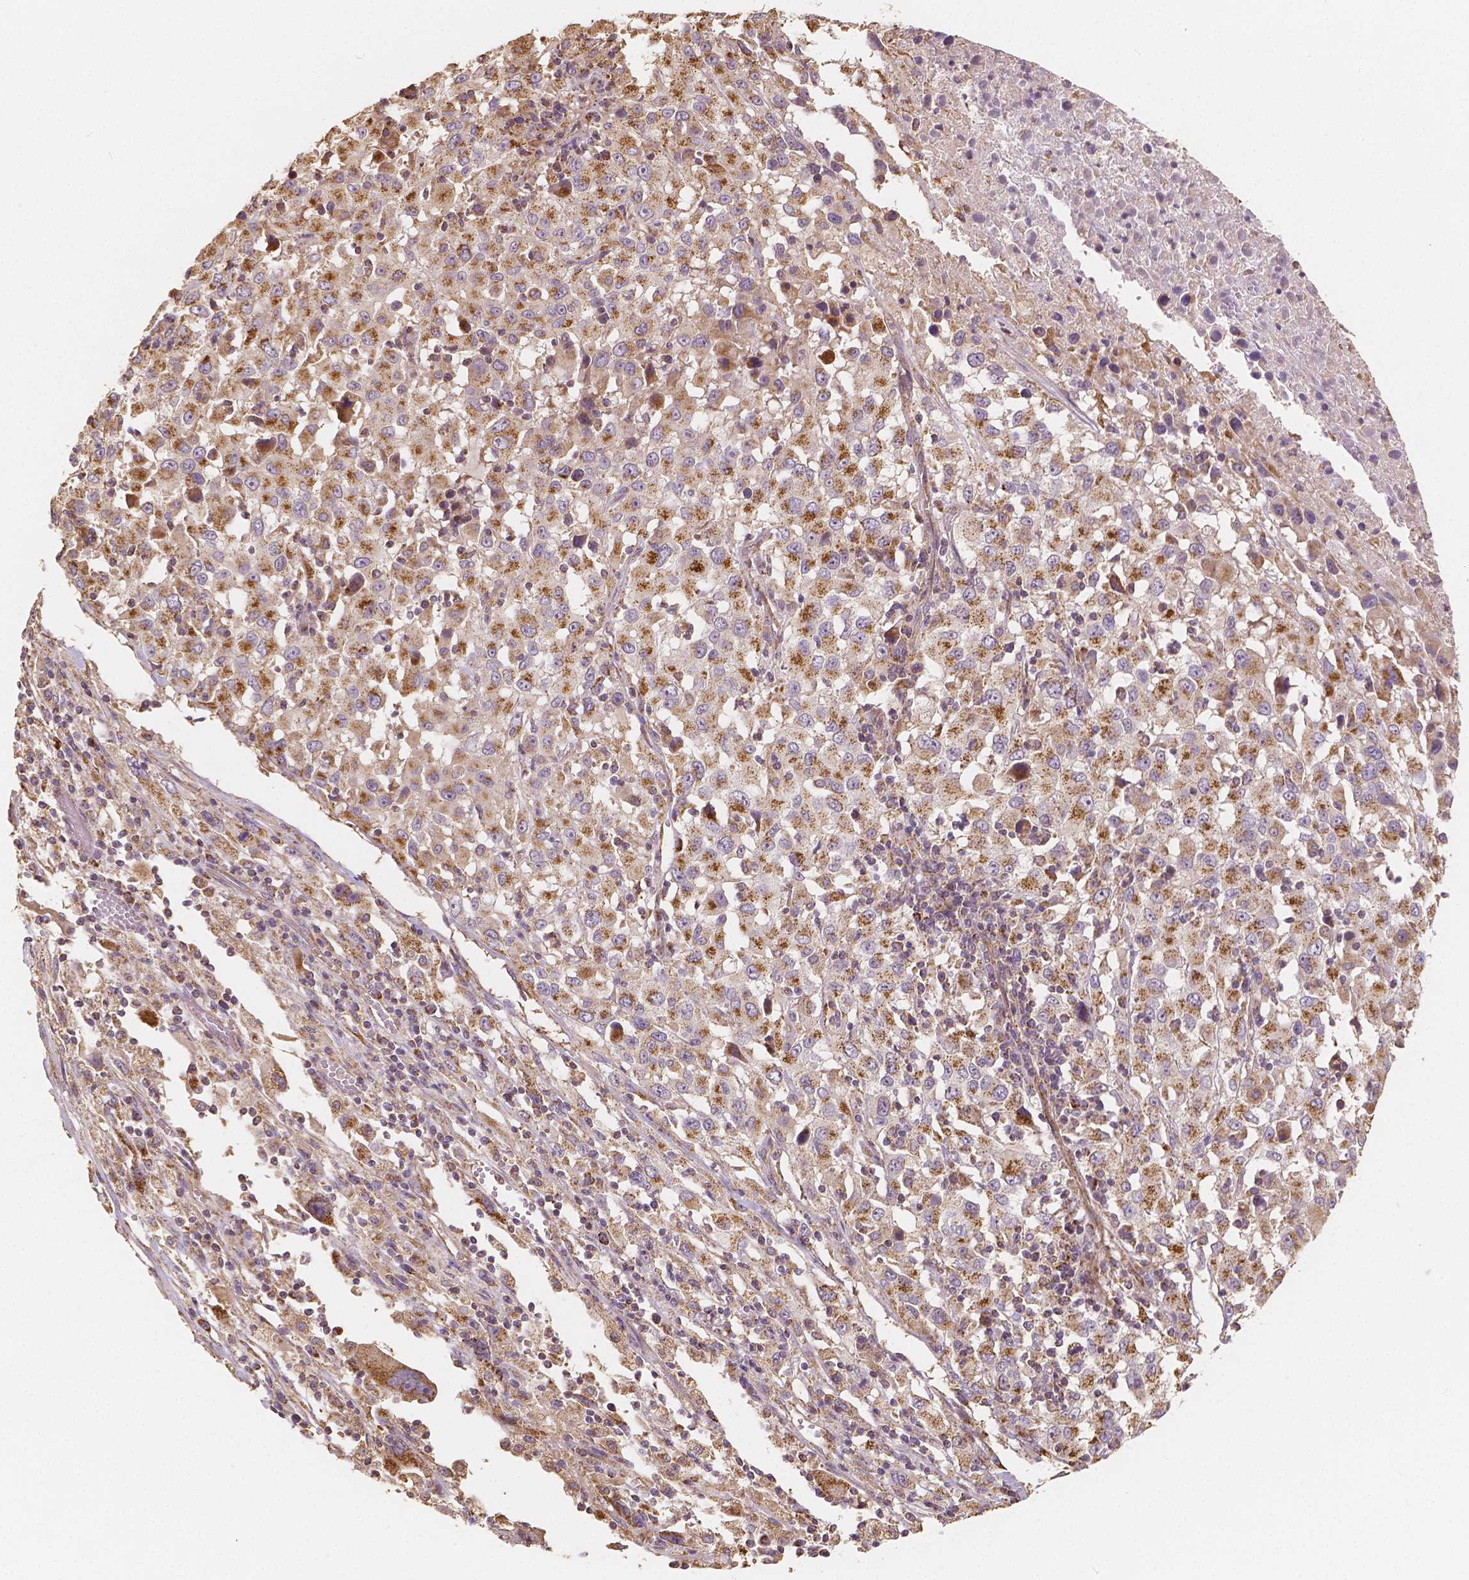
{"staining": {"intensity": "moderate", "quantity": ">75%", "location": "cytoplasmic/membranous"}, "tissue": "melanoma", "cell_type": "Tumor cells", "image_type": "cancer", "snomed": [{"axis": "morphology", "description": "Malignant melanoma, Metastatic site"}, {"axis": "topography", "description": "Soft tissue"}], "caption": "Protein analysis of melanoma tissue shows moderate cytoplasmic/membranous expression in about >75% of tumor cells. The staining was performed using DAB to visualize the protein expression in brown, while the nuclei were stained in blue with hematoxylin (Magnification: 20x).", "gene": "PEX26", "patient": {"sex": "male", "age": 50}}